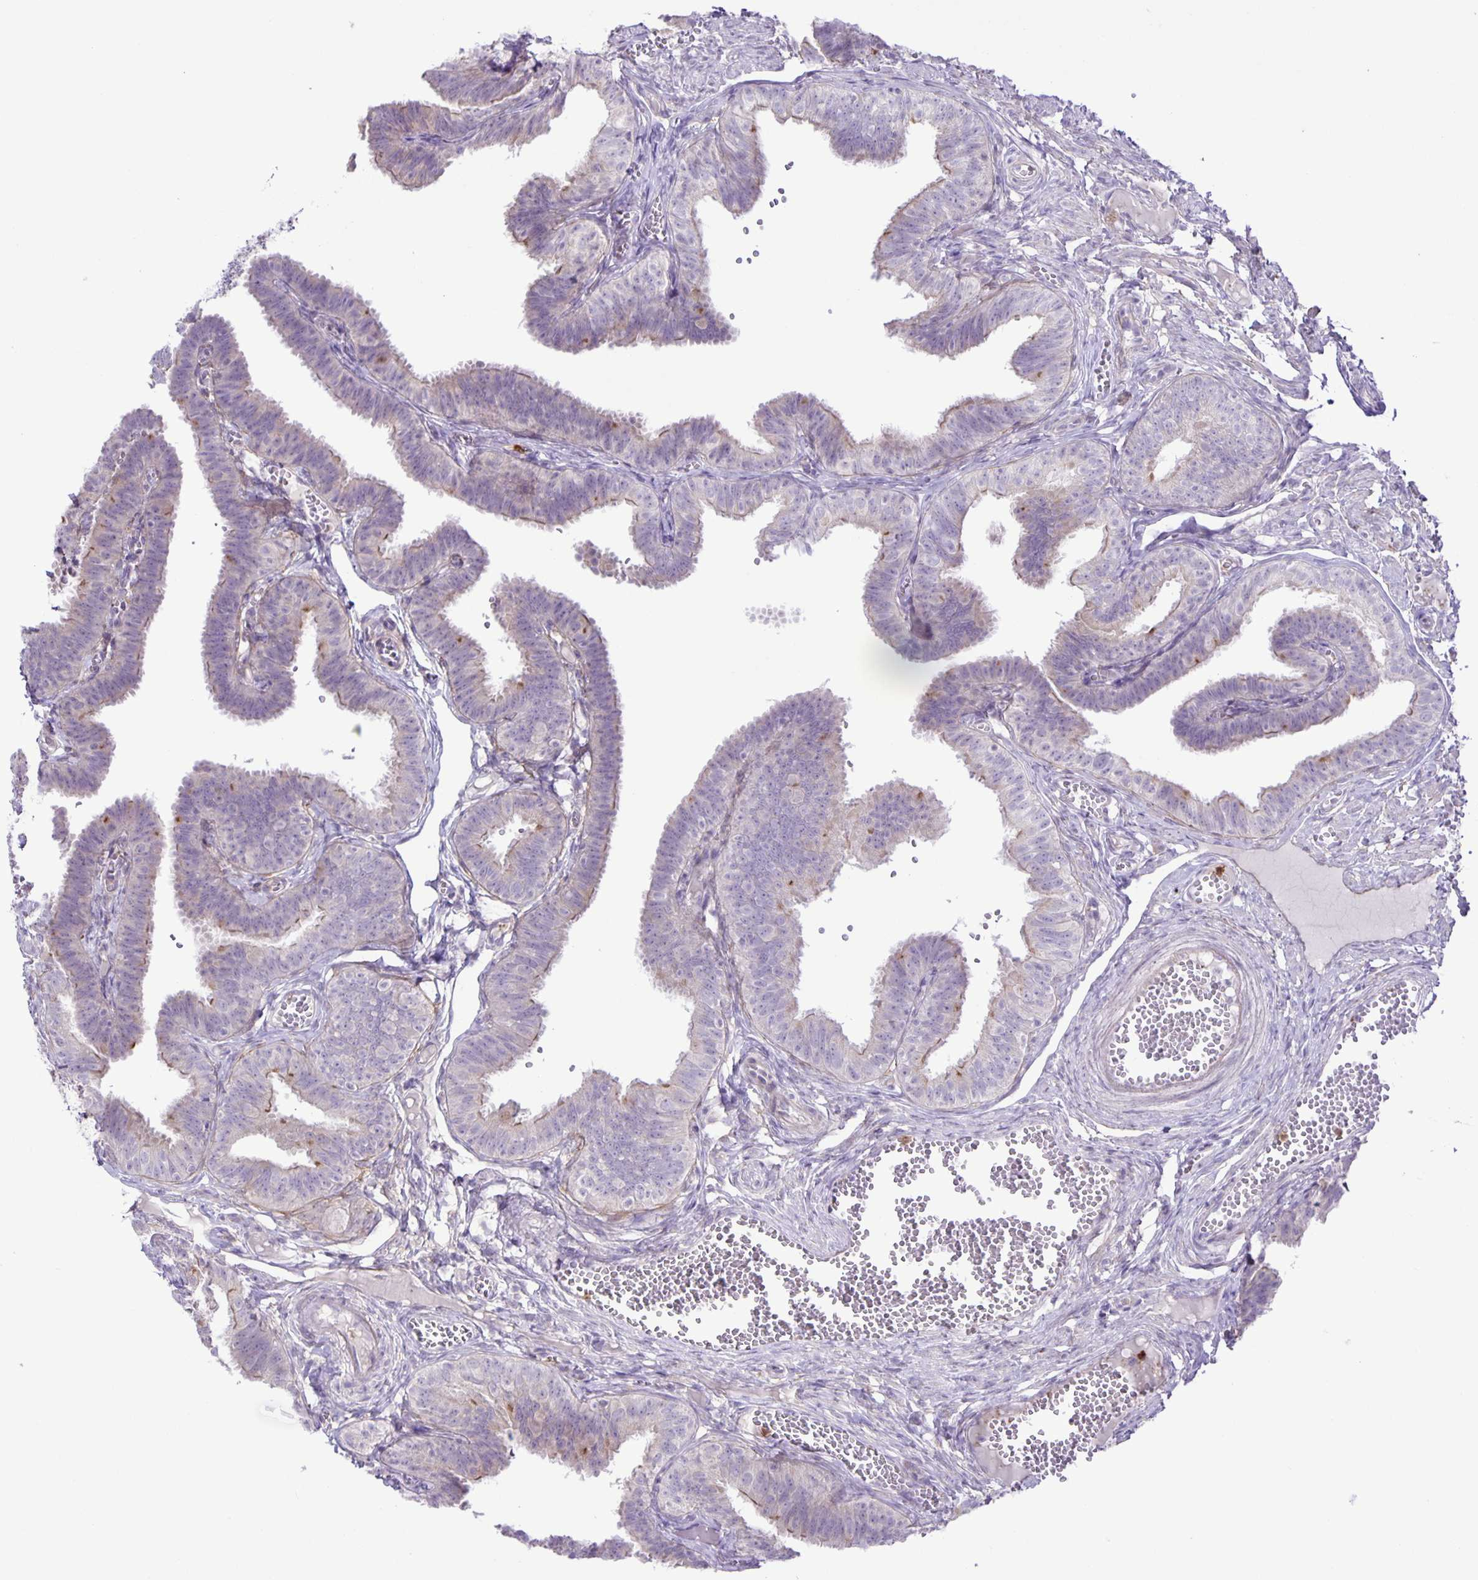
{"staining": {"intensity": "weak", "quantity": "<25%", "location": "cytoplasmic/membranous"}, "tissue": "fallopian tube", "cell_type": "Glandular cells", "image_type": "normal", "snomed": [{"axis": "morphology", "description": "Normal tissue, NOS"}, {"axis": "topography", "description": "Fallopian tube"}], "caption": "Immunohistochemistry micrograph of normal fallopian tube stained for a protein (brown), which demonstrates no expression in glandular cells. The staining is performed using DAB brown chromogen with nuclei counter-stained in using hematoxylin.", "gene": "ADCK1", "patient": {"sex": "female", "age": 25}}